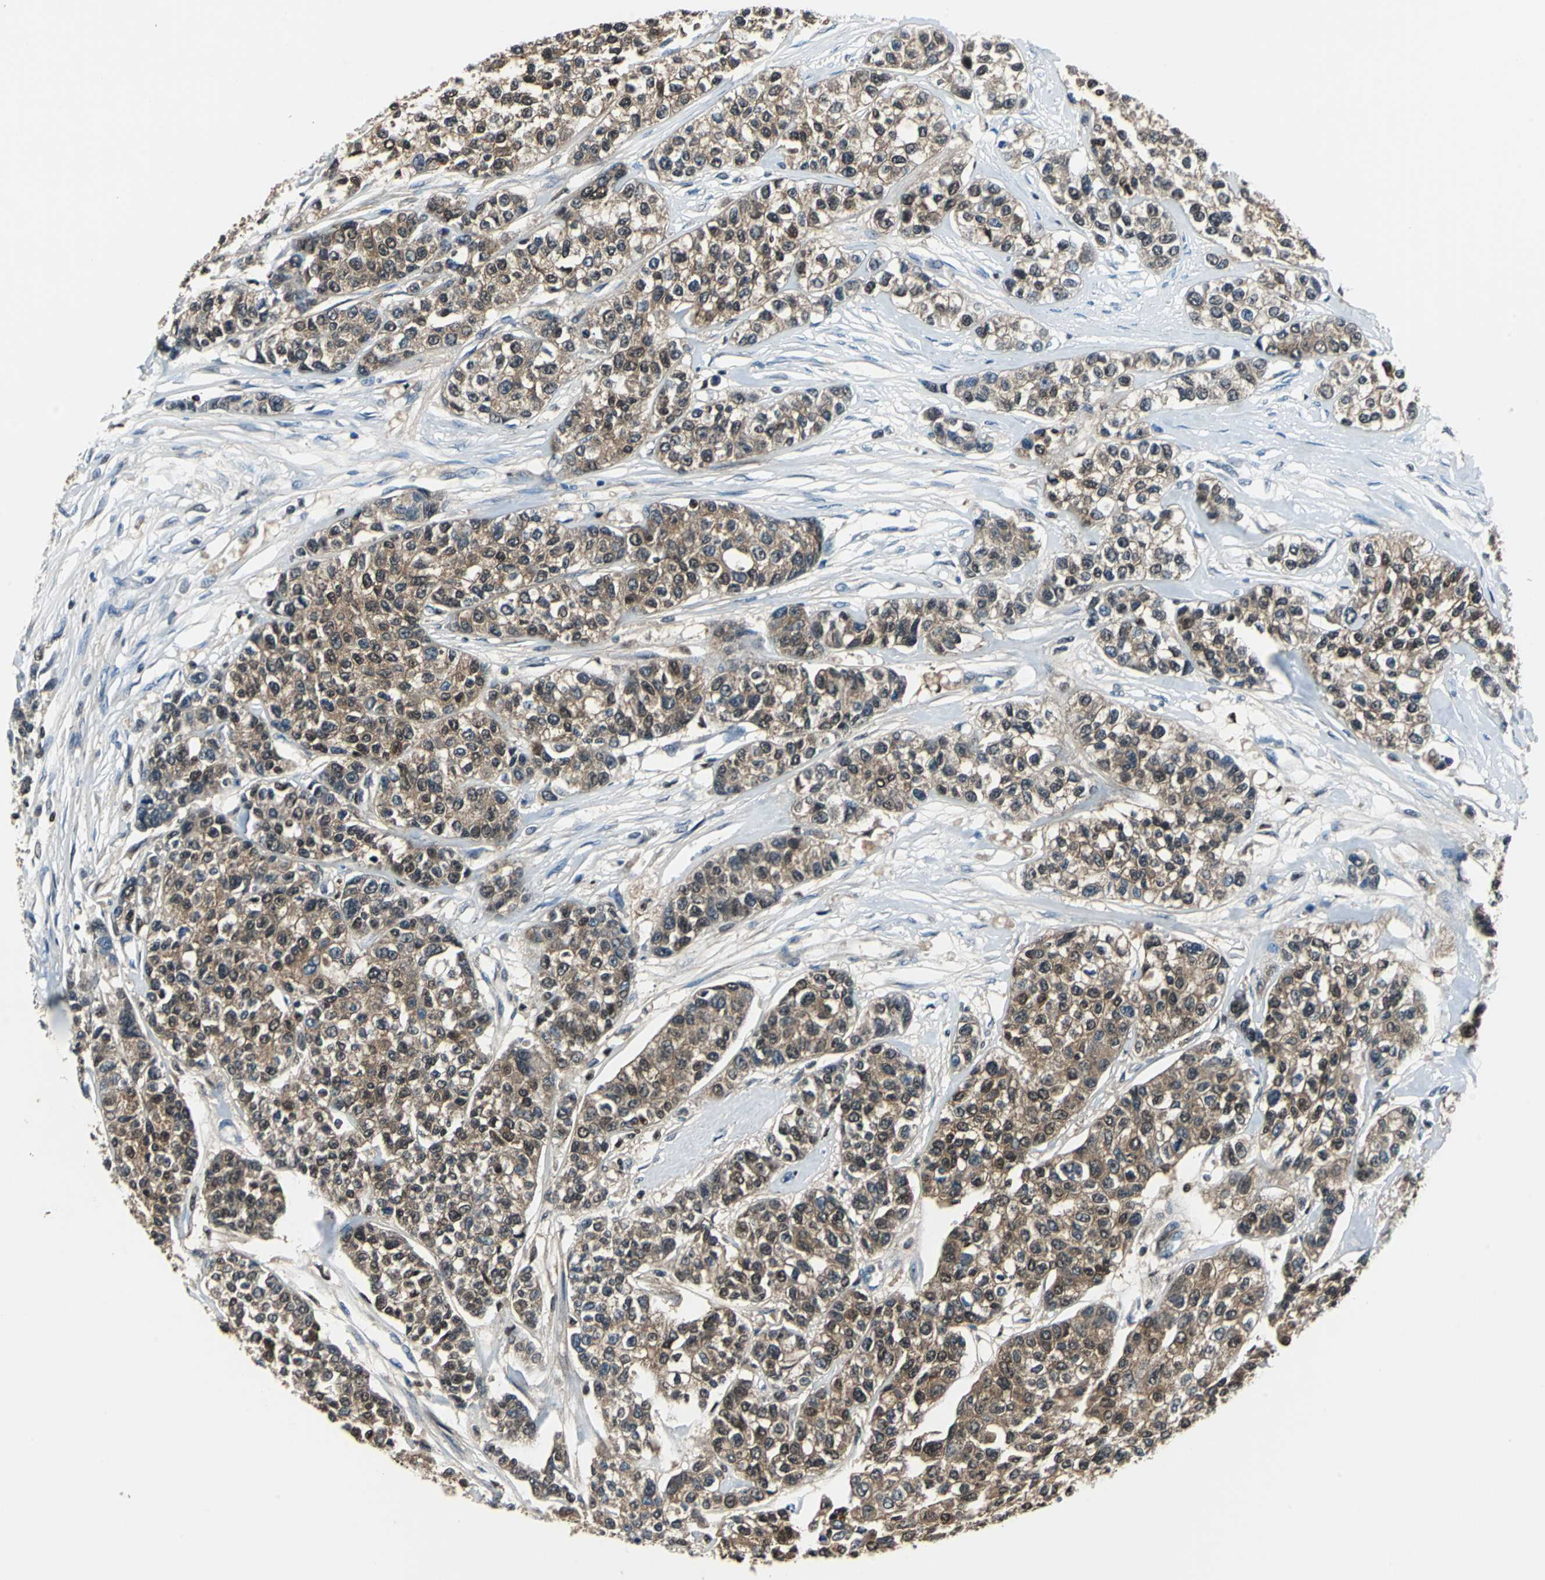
{"staining": {"intensity": "moderate", "quantity": ">75%", "location": "cytoplasmic/membranous,nuclear"}, "tissue": "breast cancer", "cell_type": "Tumor cells", "image_type": "cancer", "snomed": [{"axis": "morphology", "description": "Duct carcinoma"}, {"axis": "topography", "description": "Breast"}], "caption": "An image of breast cancer stained for a protein reveals moderate cytoplasmic/membranous and nuclear brown staining in tumor cells.", "gene": "PSME1", "patient": {"sex": "female", "age": 51}}